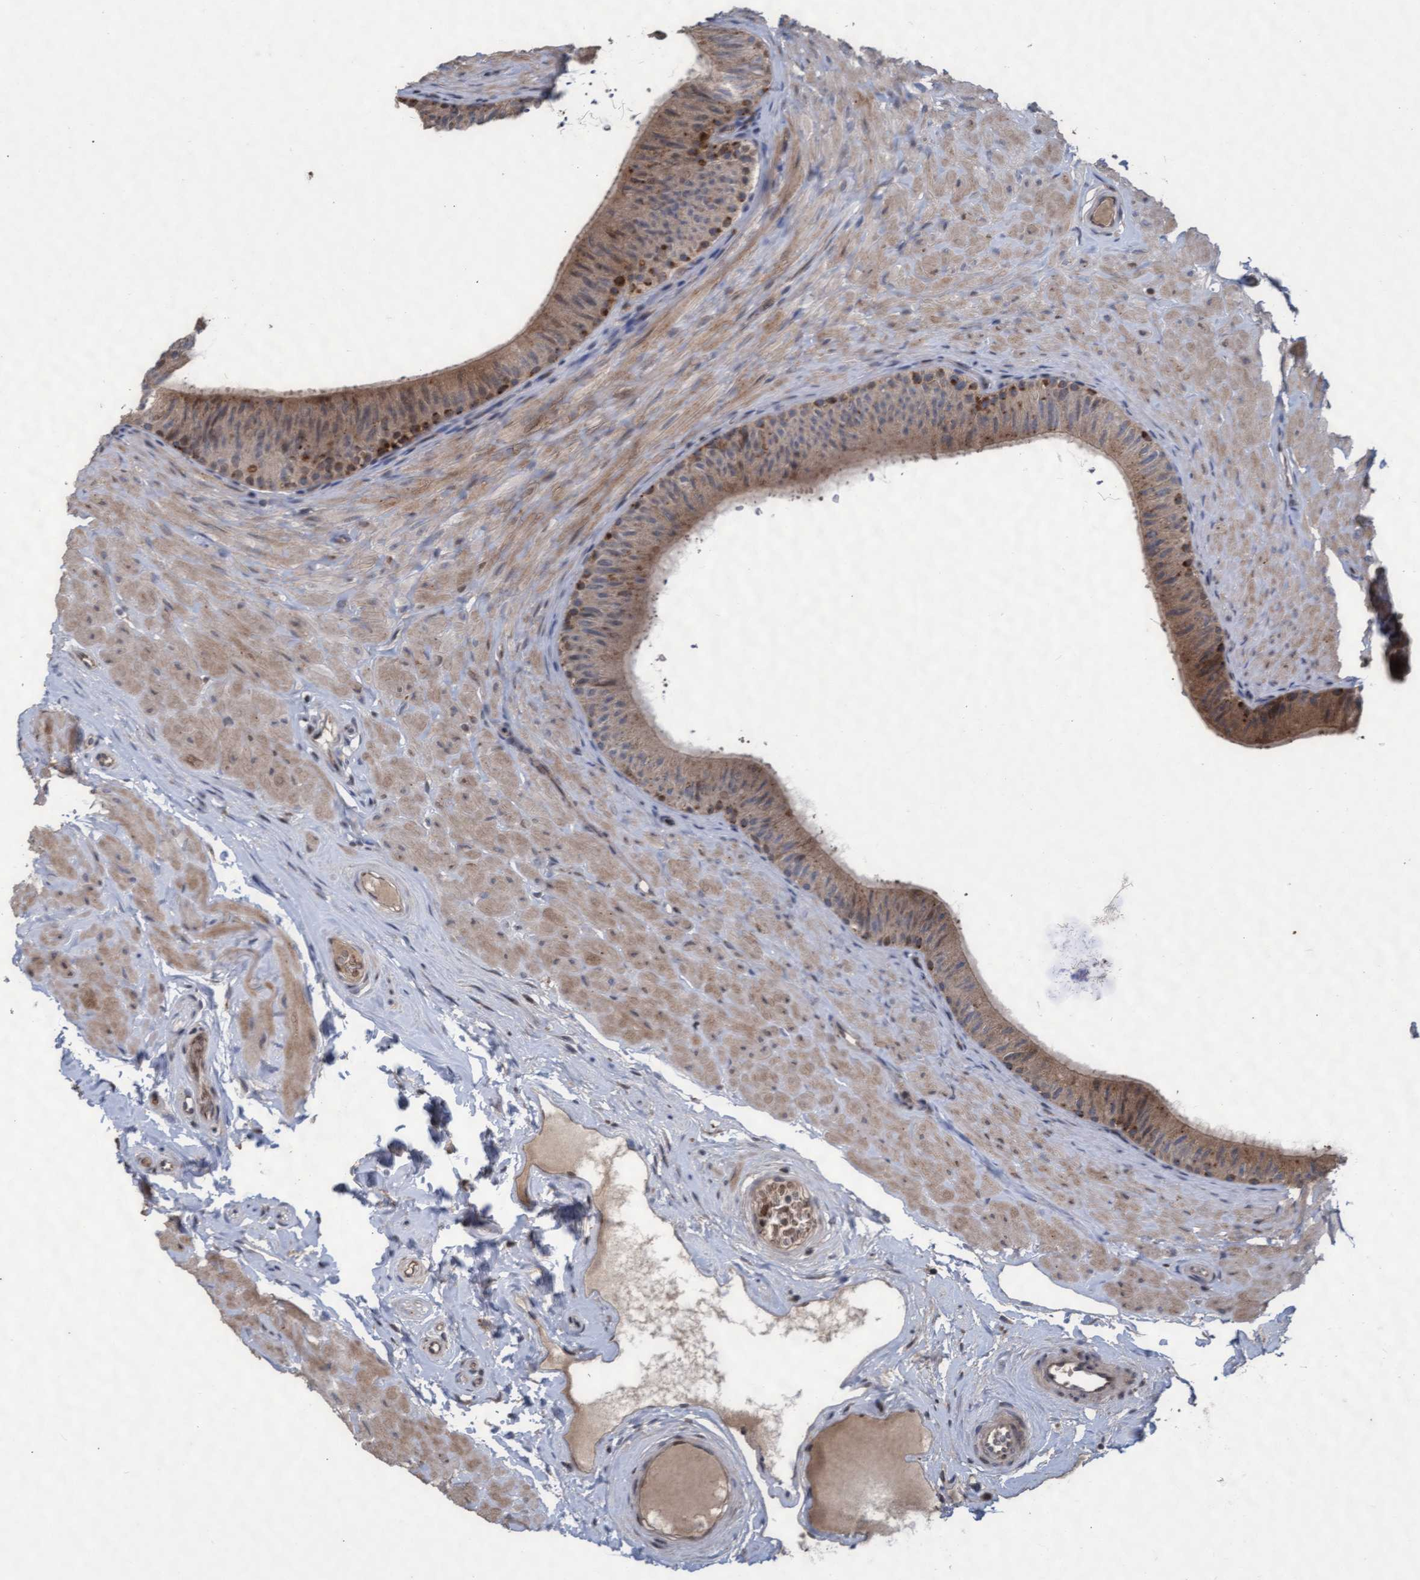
{"staining": {"intensity": "moderate", "quantity": ">75%", "location": "cytoplasmic/membranous"}, "tissue": "epididymis", "cell_type": "Glandular cells", "image_type": "normal", "snomed": [{"axis": "morphology", "description": "Normal tissue, NOS"}, {"axis": "topography", "description": "Epididymis"}], "caption": "This histopathology image shows immunohistochemistry staining of benign epididymis, with medium moderate cytoplasmic/membranous staining in about >75% of glandular cells.", "gene": "KCNC2", "patient": {"sex": "male", "age": 34}}